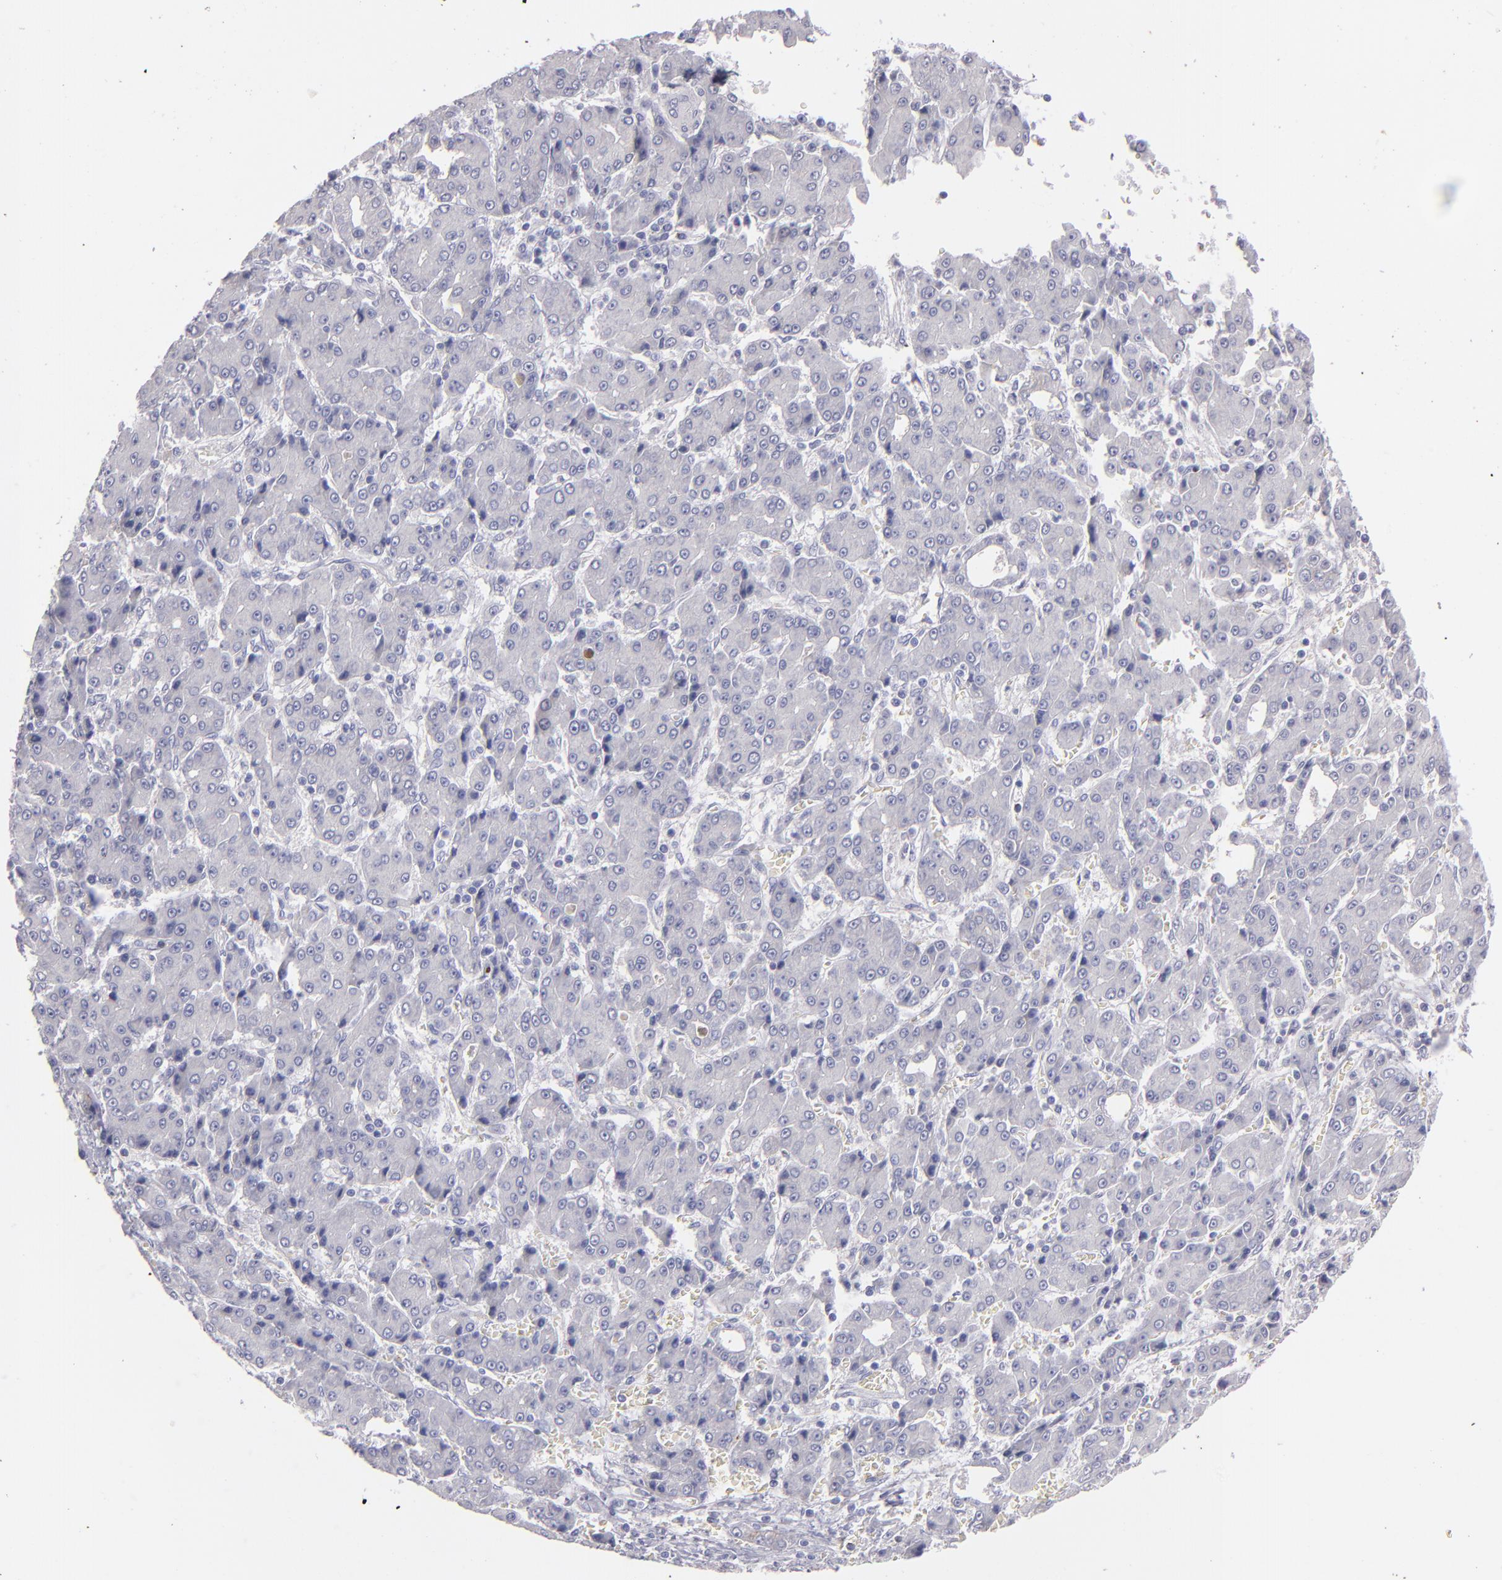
{"staining": {"intensity": "negative", "quantity": "none", "location": "none"}, "tissue": "liver cancer", "cell_type": "Tumor cells", "image_type": "cancer", "snomed": [{"axis": "morphology", "description": "Carcinoma, Hepatocellular, NOS"}, {"axis": "topography", "description": "Liver"}], "caption": "Protein analysis of hepatocellular carcinoma (liver) exhibits no significant expression in tumor cells. (DAB immunohistochemistry (IHC) visualized using brightfield microscopy, high magnification).", "gene": "SNAP25", "patient": {"sex": "male", "age": 69}}